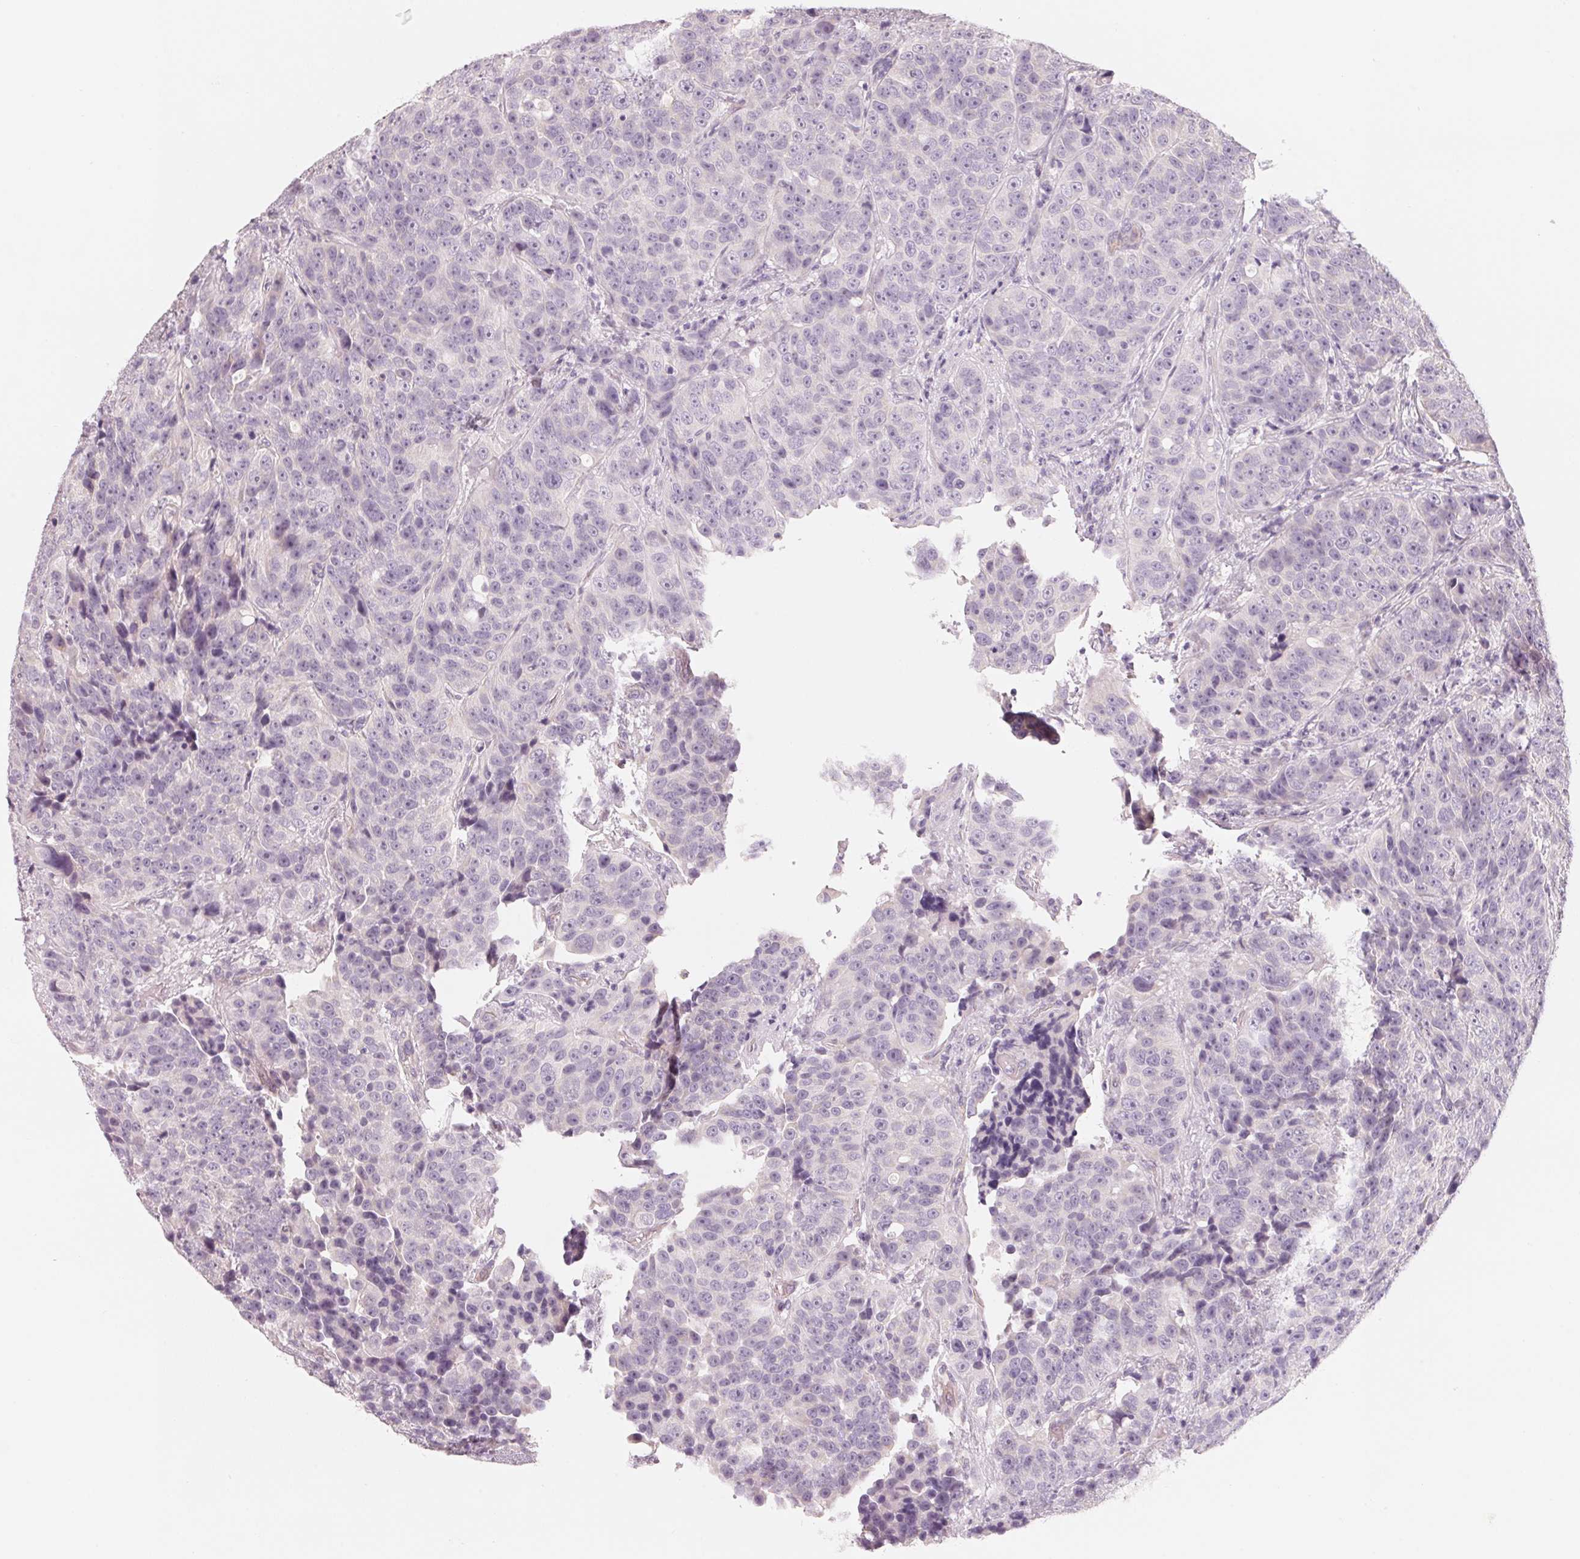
{"staining": {"intensity": "negative", "quantity": "none", "location": "none"}, "tissue": "urothelial cancer", "cell_type": "Tumor cells", "image_type": "cancer", "snomed": [{"axis": "morphology", "description": "Urothelial carcinoma, NOS"}, {"axis": "topography", "description": "Urinary bladder"}], "caption": "Immunohistochemical staining of human urothelial cancer displays no significant staining in tumor cells.", "gene": "CFHR2", "patient": {"sex": "male", "age": 52}}